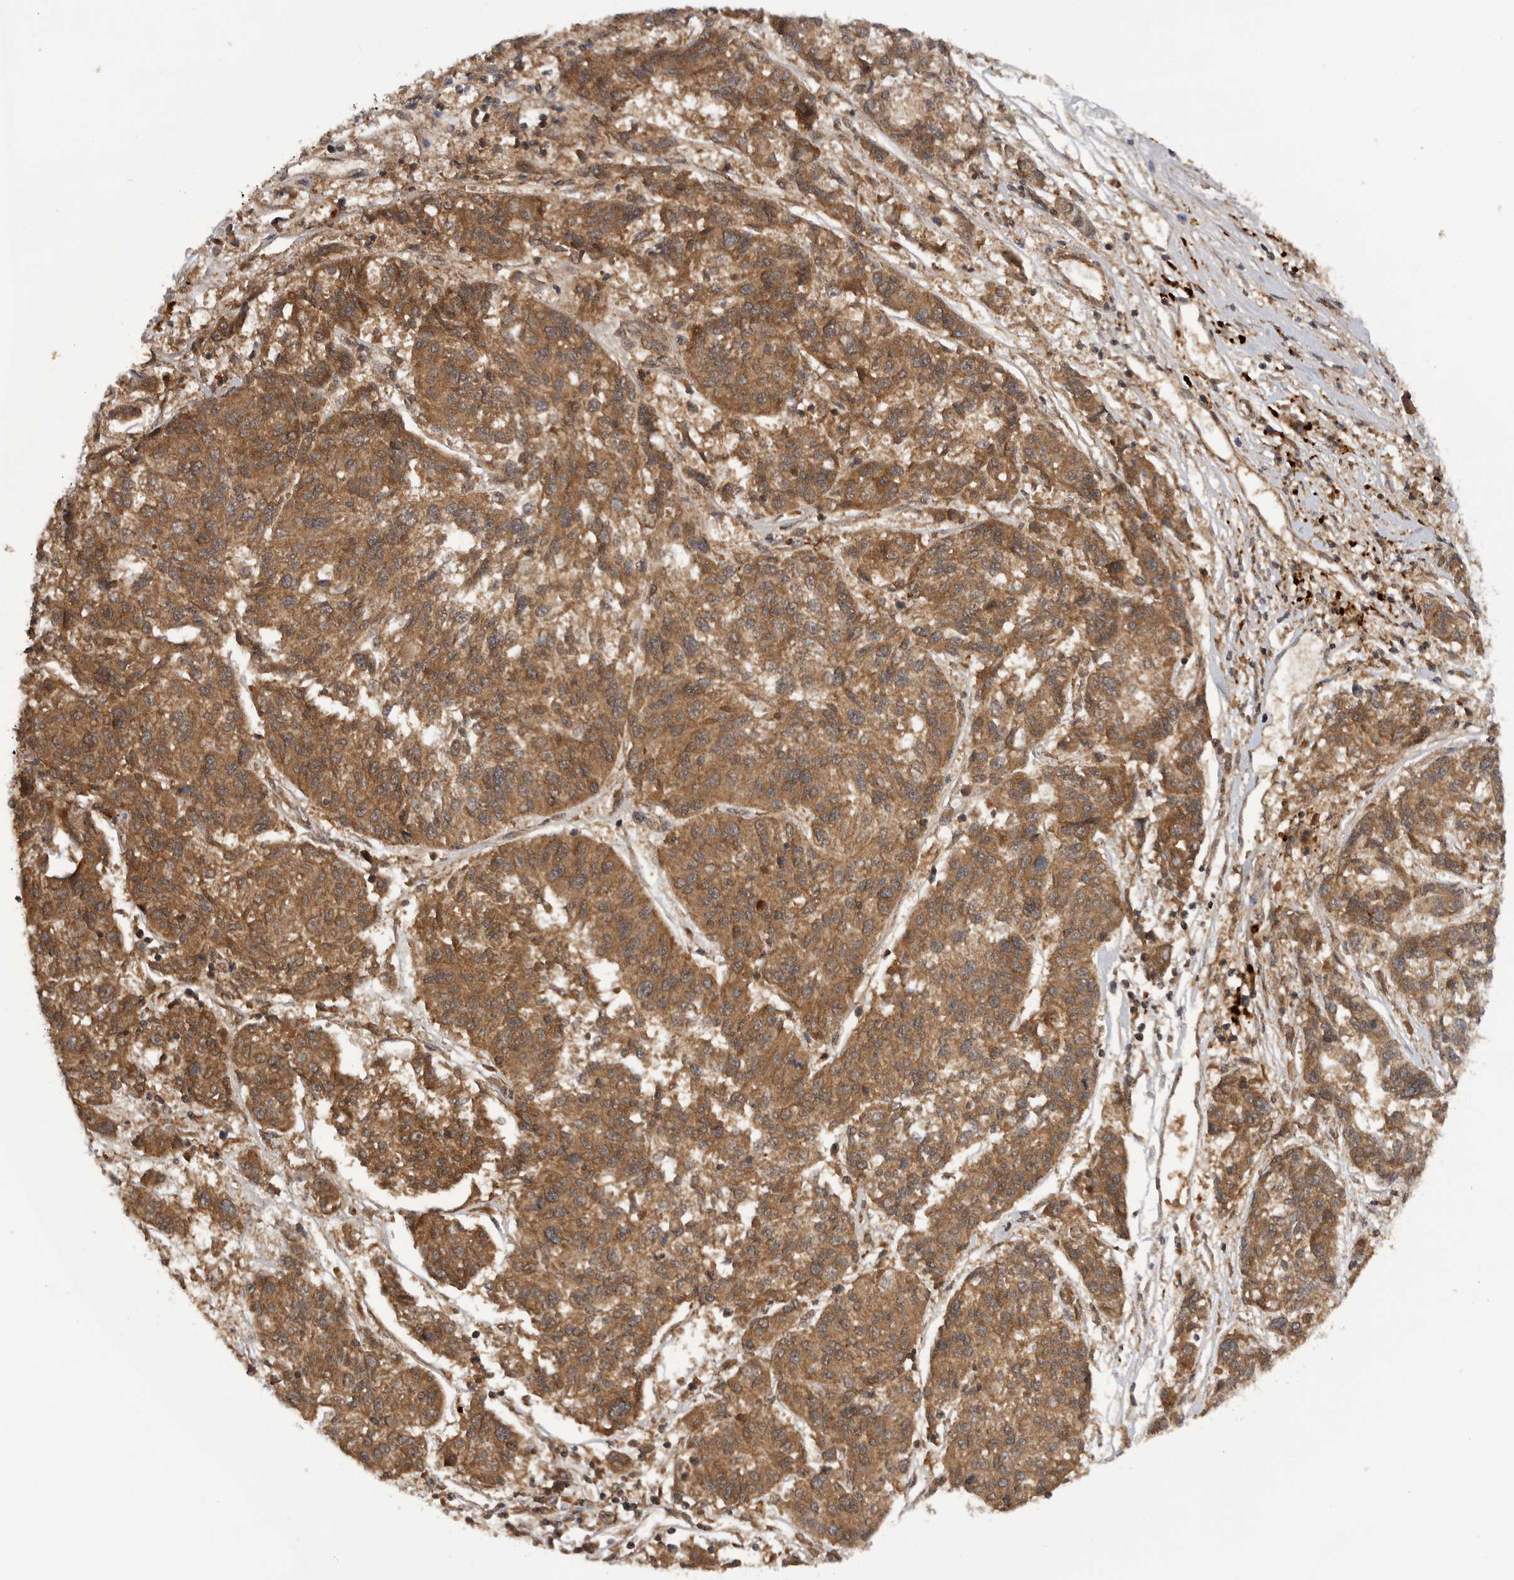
{"staining": {"intensity": "moderate", "quantity": ">75%", "location": "cytoplasmic/membranous"}, "tissue": "melanoma", "cell_type": "Tumor cells", "image_type": "cancer", "snomed": [{"axis": "morphology", "description": "Malignant melanoma, NOS"}, {"axis": "topography", "description": "Skin"}], "caption": "Melanoma was stained to show a protein in brown. There is medium levels of moderate cytoplasmic/membranous staining in approximately >75% of tumor cells. The protein of interest is stained brown, and the nuclei are stained in blue (DAB (3,3'-diaminobenzidine) IHC with brightfield microscopy, high magnification).", "gene": "PRDX4", "patient": {"sex": "male", "age": 53}}